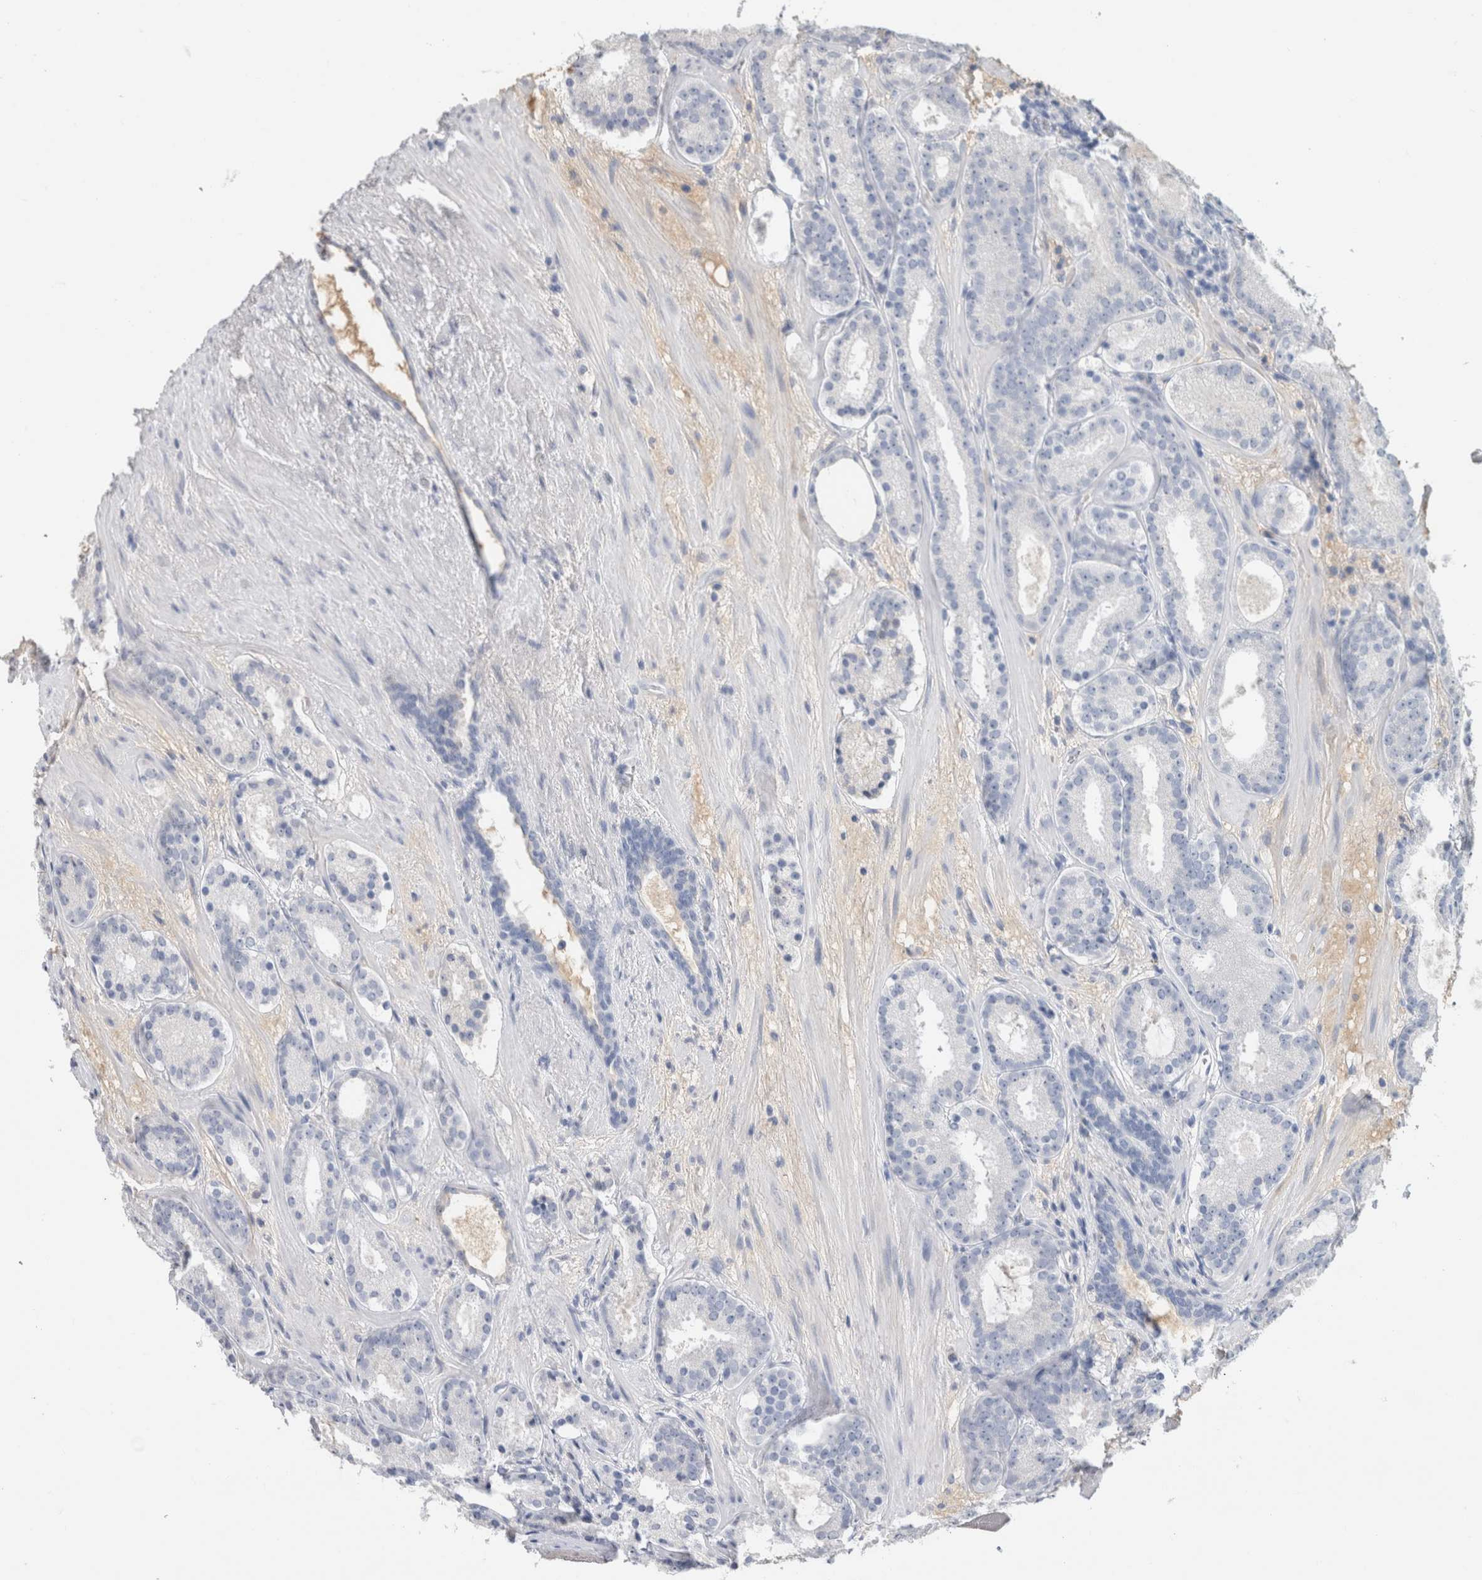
{"staining": {"intensity": "negative", "quantity": "none", "location": "none"}, "tissue": "prostate cancer", "cell_type": "Tumor cells", "image_type": "cancer", "snomed": [{"axis": "morphology", "description": "Adenocarcinoma, Low grade"}, {"axis": "topography", "description": "Prostate"}], "caption": "High magnification brightfield microscopy of low-grade adenocarcinoma (prostate) stained with DAB (3,3'-diaminobenzidine) (brown) and counterstained with hematoxylin (blue): tumor cells show no significant staining.", "gene": "SCGB1A1", "patient": {"sex": "male", "age": 69}}